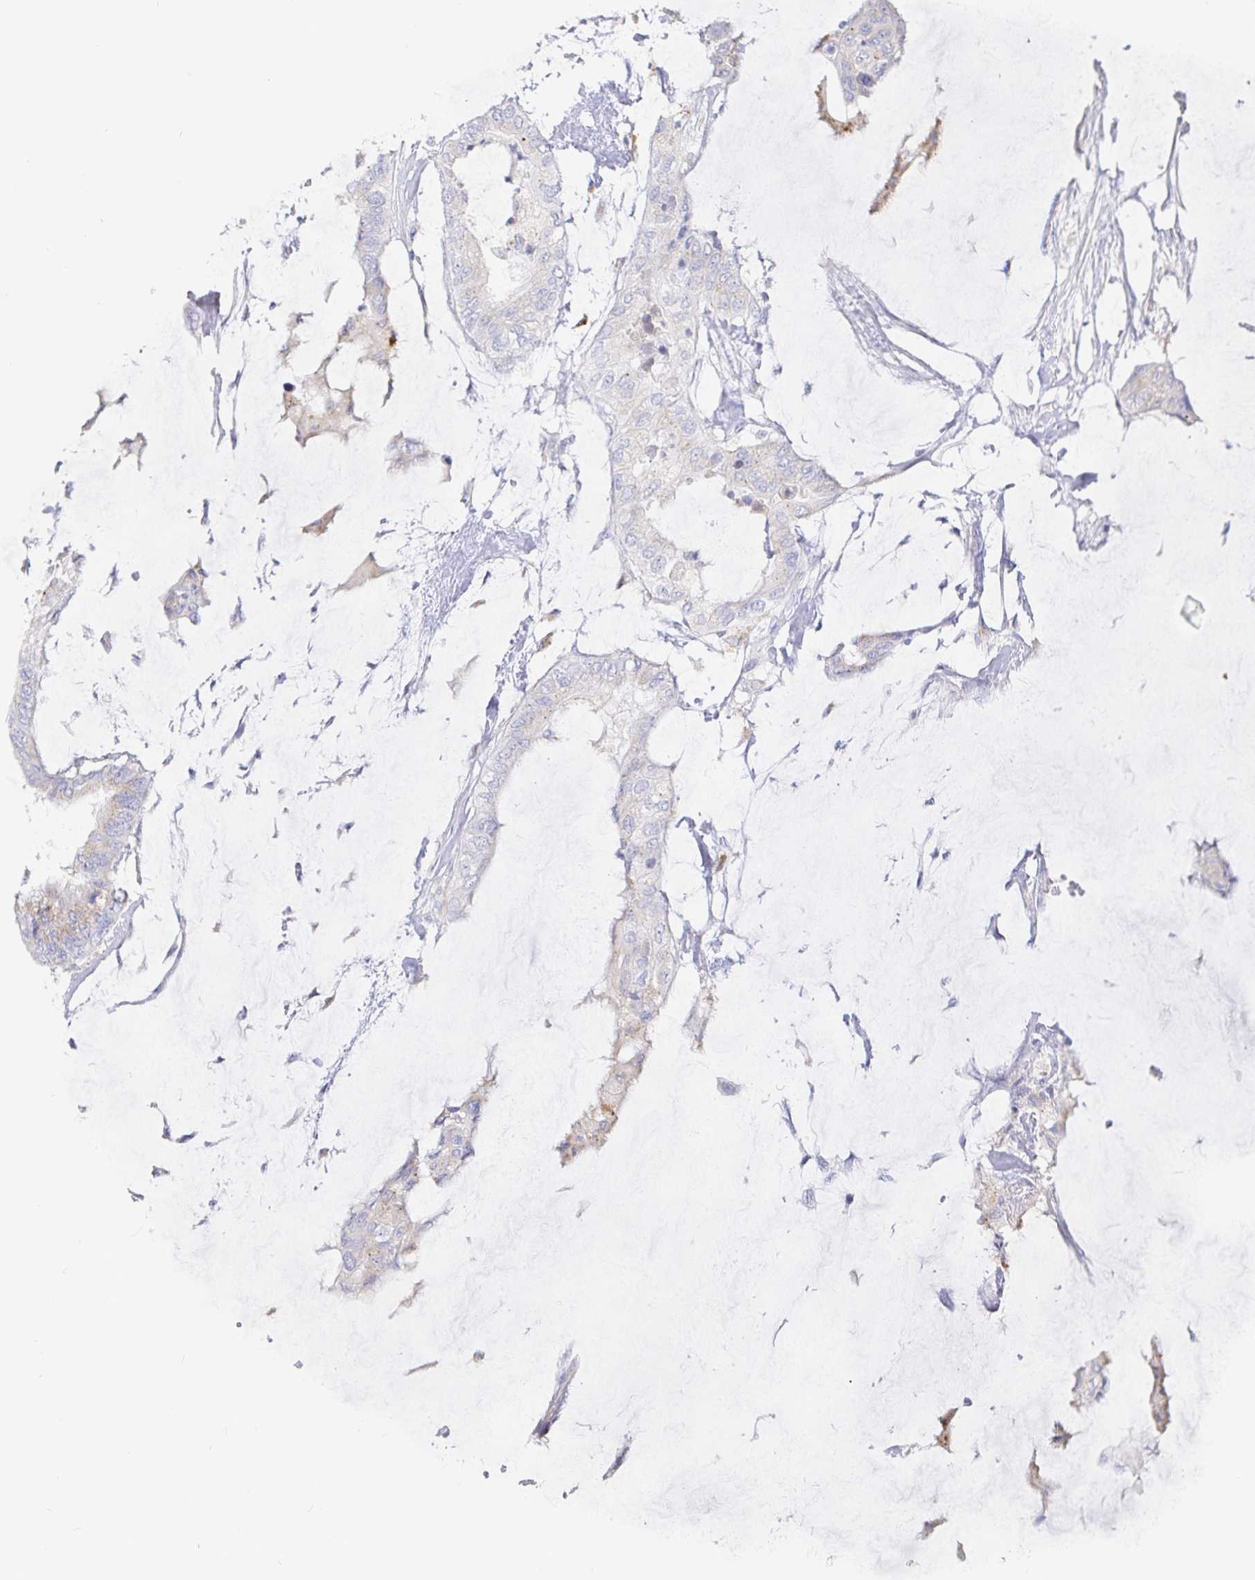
{"staining": {"intensity": "weak", "quantity": "<25%", "location": "cytoplasmic/membranous"}, "tissue": "colorectal cancer", "cell_type": "Tumor cells", "image_type": "cancer", "snomed": [{"axis": "morphology", "description": "Adenocarcinoma, NOS"}, {"axis": "topography", "description": "Rectum"}], "caption": "A photomicrograph of colorectal adenocarcinoma stained for a protein displays no brown staining in tumor cells. Brightfield microscopy of immunohistochemistry (IHC) stained with DAB (brown) and hematoxylin (blue), captured at high magnification.", "gene": "PKHD1", "patient": {"sex": "female", "age": 59}}